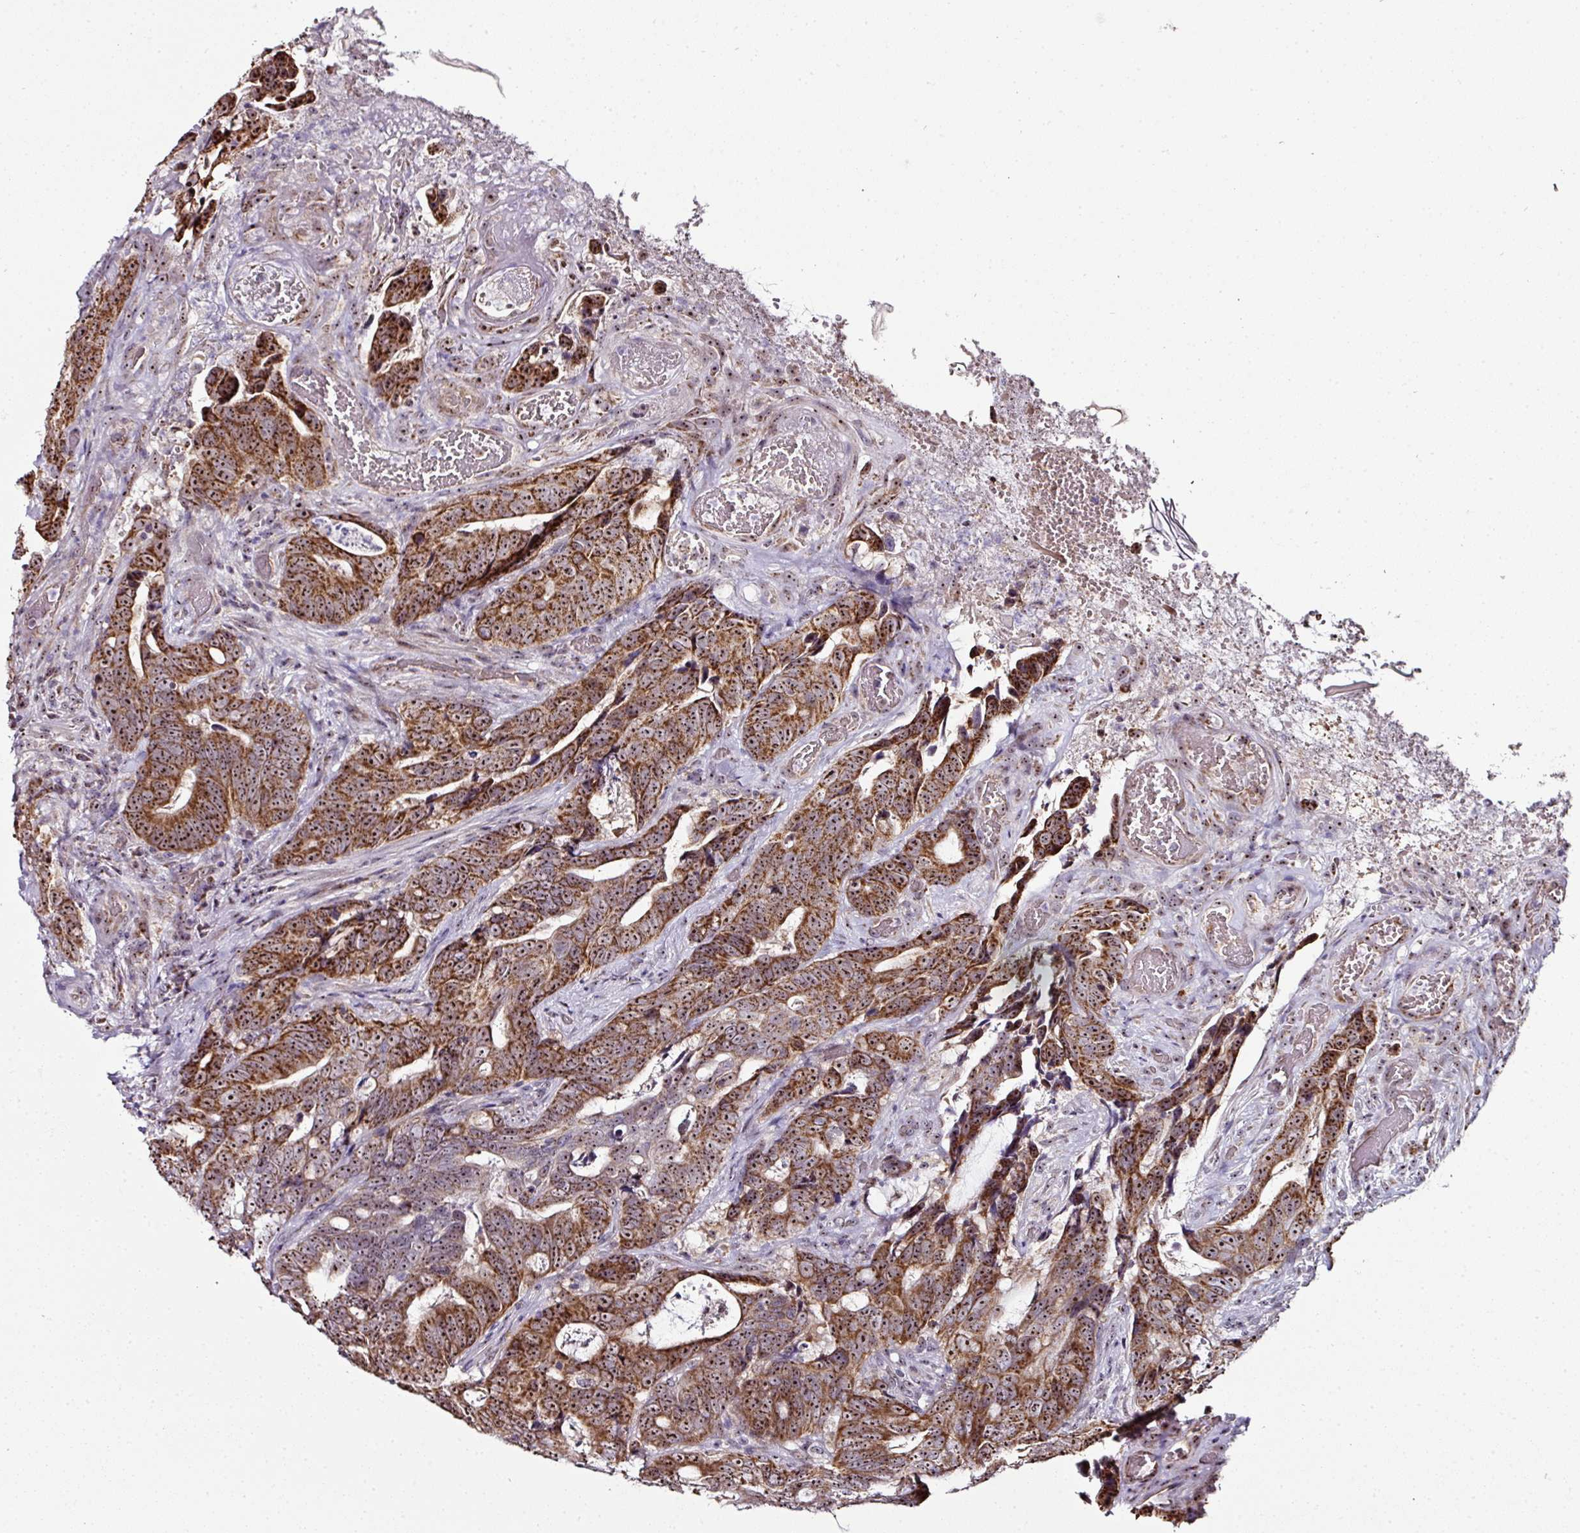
{"staining": {"intensity": "strong", "quantity": ">75%", "location": "cytoplasmic/membranous,nuclear"}, "tissue": "colorectal cancer", "cell_type": "Tumor cells", "image_type": "cancer", "snomed": [{"axis": "morphology", "description": "Adenocarcinoma, NOS"}, {"axis": "topography", "description": "Colon"}], "caption": "Colorectal cancer stained with immunohistochemistry (IHC) demonstrates strong cytoplasmic/membranous and nuclear expression in about >75% of tumor cells. (IHC, brightfield microscopy, high magnification).", "gene": "NACC2", "patient": {"sex": "female", "age": 82}}